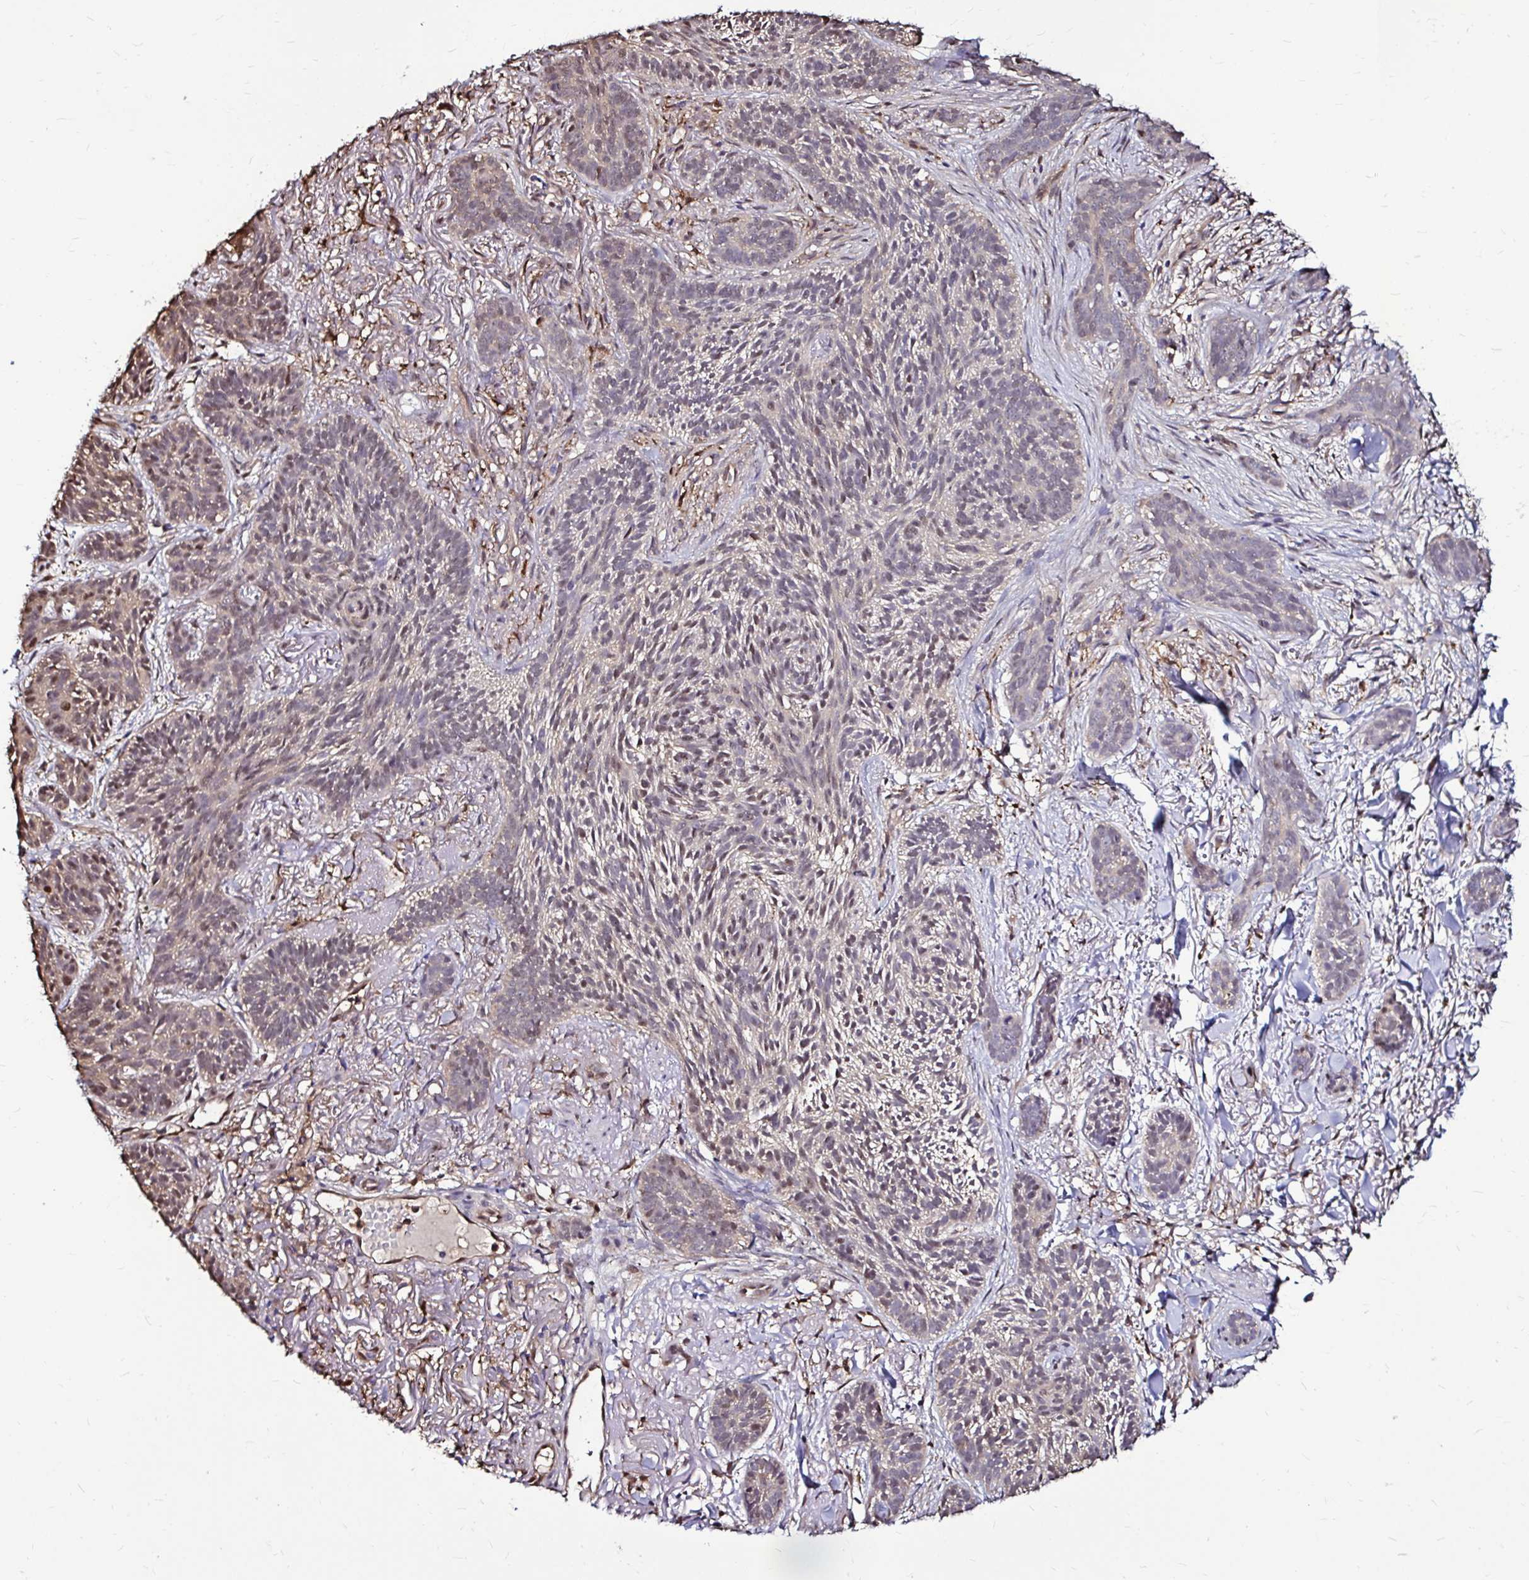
{"staining": {"intensity": "weak", "quantity": "25%-75%", "location": "cytoplasmic/membranous,nuclear"}, "tissue": "skin cancer", "cell_type": "Tumor cells", "image_type": "cancer", "snomed": [{"axis": "morphology", "description": "Basal cell carcinoma"}, {"axis": "topography", "description": "Skin"}], "caption": "Protein analysis of skin basal cell carcinoma tissue demonstrates weak cytoplasmic/membranous and nuclear positivity in approximately 25%-75% of tumor cells.", "gene": "IDH1", "patient": {"sex": "female", "age": 78}}